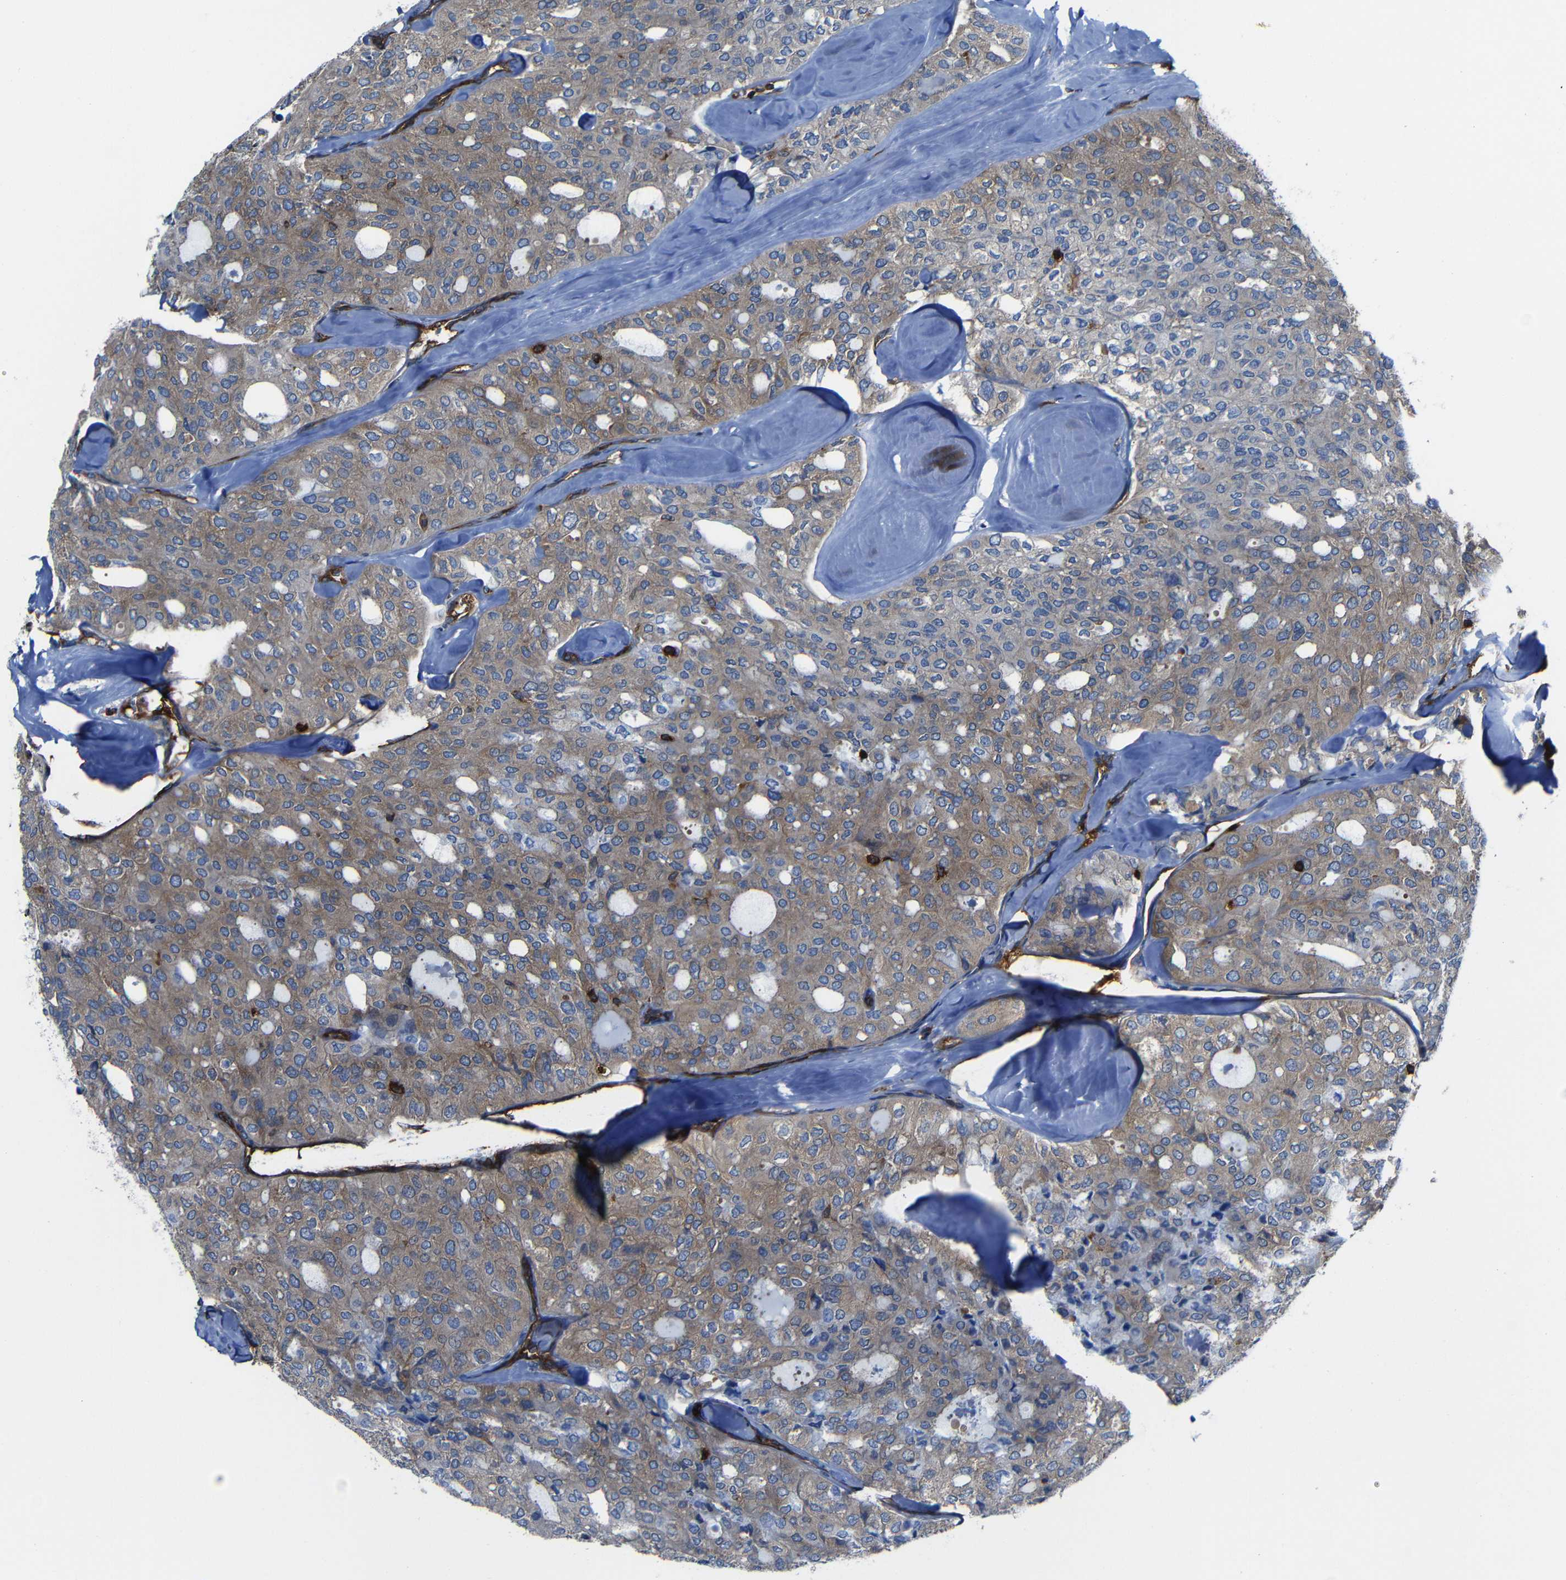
{"staining": {"intensity": "weak", "quantity": ">75%", "location": "cytoplasmic/membranous"}, "tissue": "thyroid cancer", "cell_type": "Tumor cells", "image_type": "cancer", "snomed": [{"axis": "morphology", "description": "Follicular adenoma carcinoma, NOS"}, {"axis": "topography", "description": "Thyroid gland"}], "caption": "A histopathology image showing weak cytoplasmic/membranous positivity in approximately >75% of tumor cells in follicular adenoma carcinoma (thyroid), as visualized by brown immunohistochemical staining.", "gene": "ARHGEF1", "patient": {"sex": "male", "age": 75}}